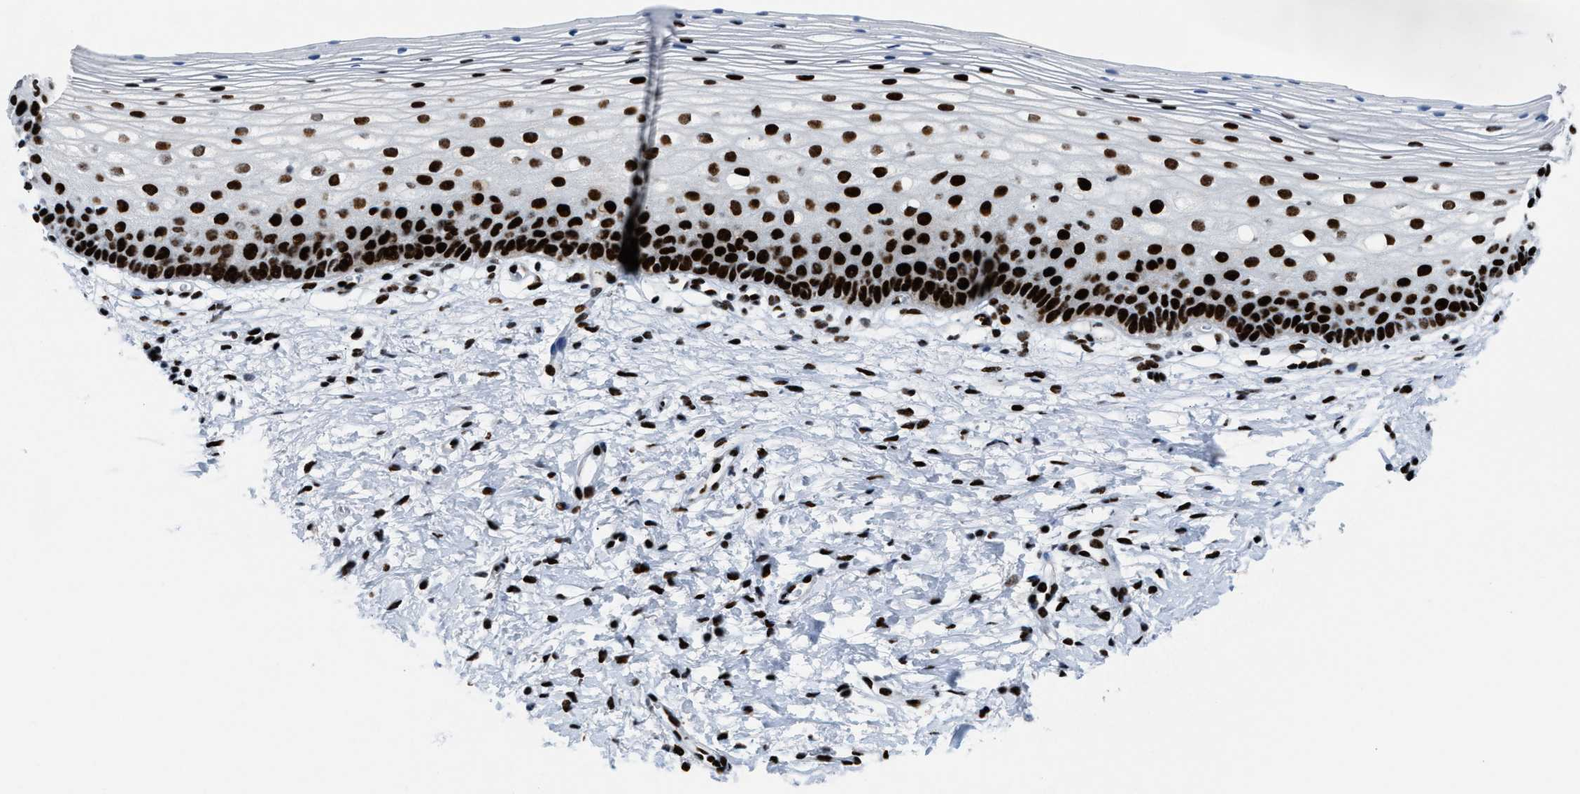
{"staining": {"intensity": "strong", "quantity": ">75%", "location": "nuclear"}, "tissue": "cervix", "cell_type": "Glandular cells", "image_type": "normal", "snomed": [{"axis": "morphology", "description": "Normal tissue, NOS"}, {"axis": "topography", "description": "Cervix"}], "caption": "Benign cervix was stained to show a protein in brown. There is high levels of strong nuclear staining in about >75% of glandular cells.", "gene": "NONO", "patient": {"sex": "female", "age": 72}}